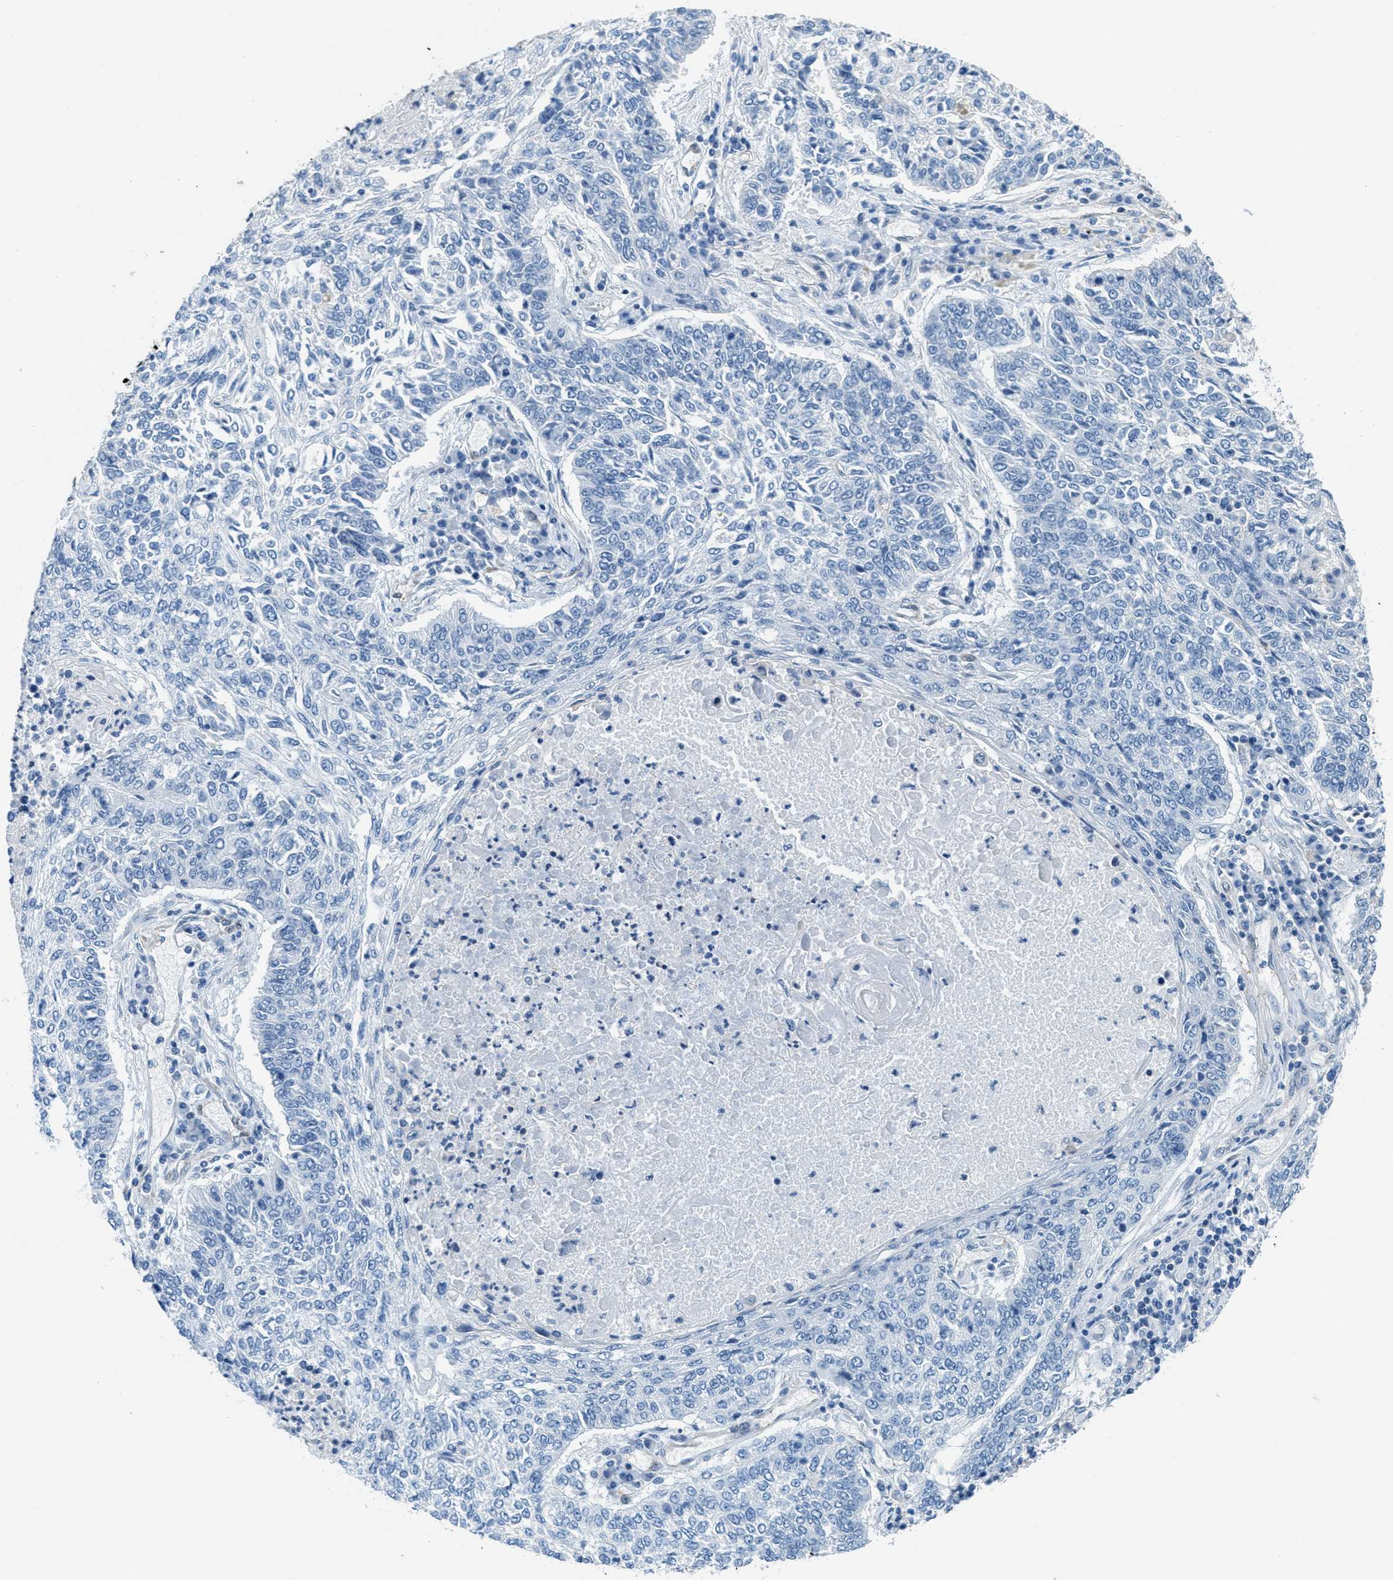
{"staining": {"intensity": "negative", "quantity": "none", "location": "none"}, "tissue": "lung cancer", "cell_type": "Tumor cells", "image_type": "cancer", "snomed": [{"axis": "morphology", "description": "Normal tissue, NOS"}, {"axis": "morphology", "description": "Squamous cell carcinoma, NOS"}, {"axis": "topography", "description": "Cartilage tissue"}, {"axis": "topography", "description": "Bronchus"}, {"axis": "topography", "description": "Lung"}], "caption": "There is no significant positivity in tumor cells of lung cancer.", "gene": "MAPRE2", "patient": {"sex": "female", "age": 49}}